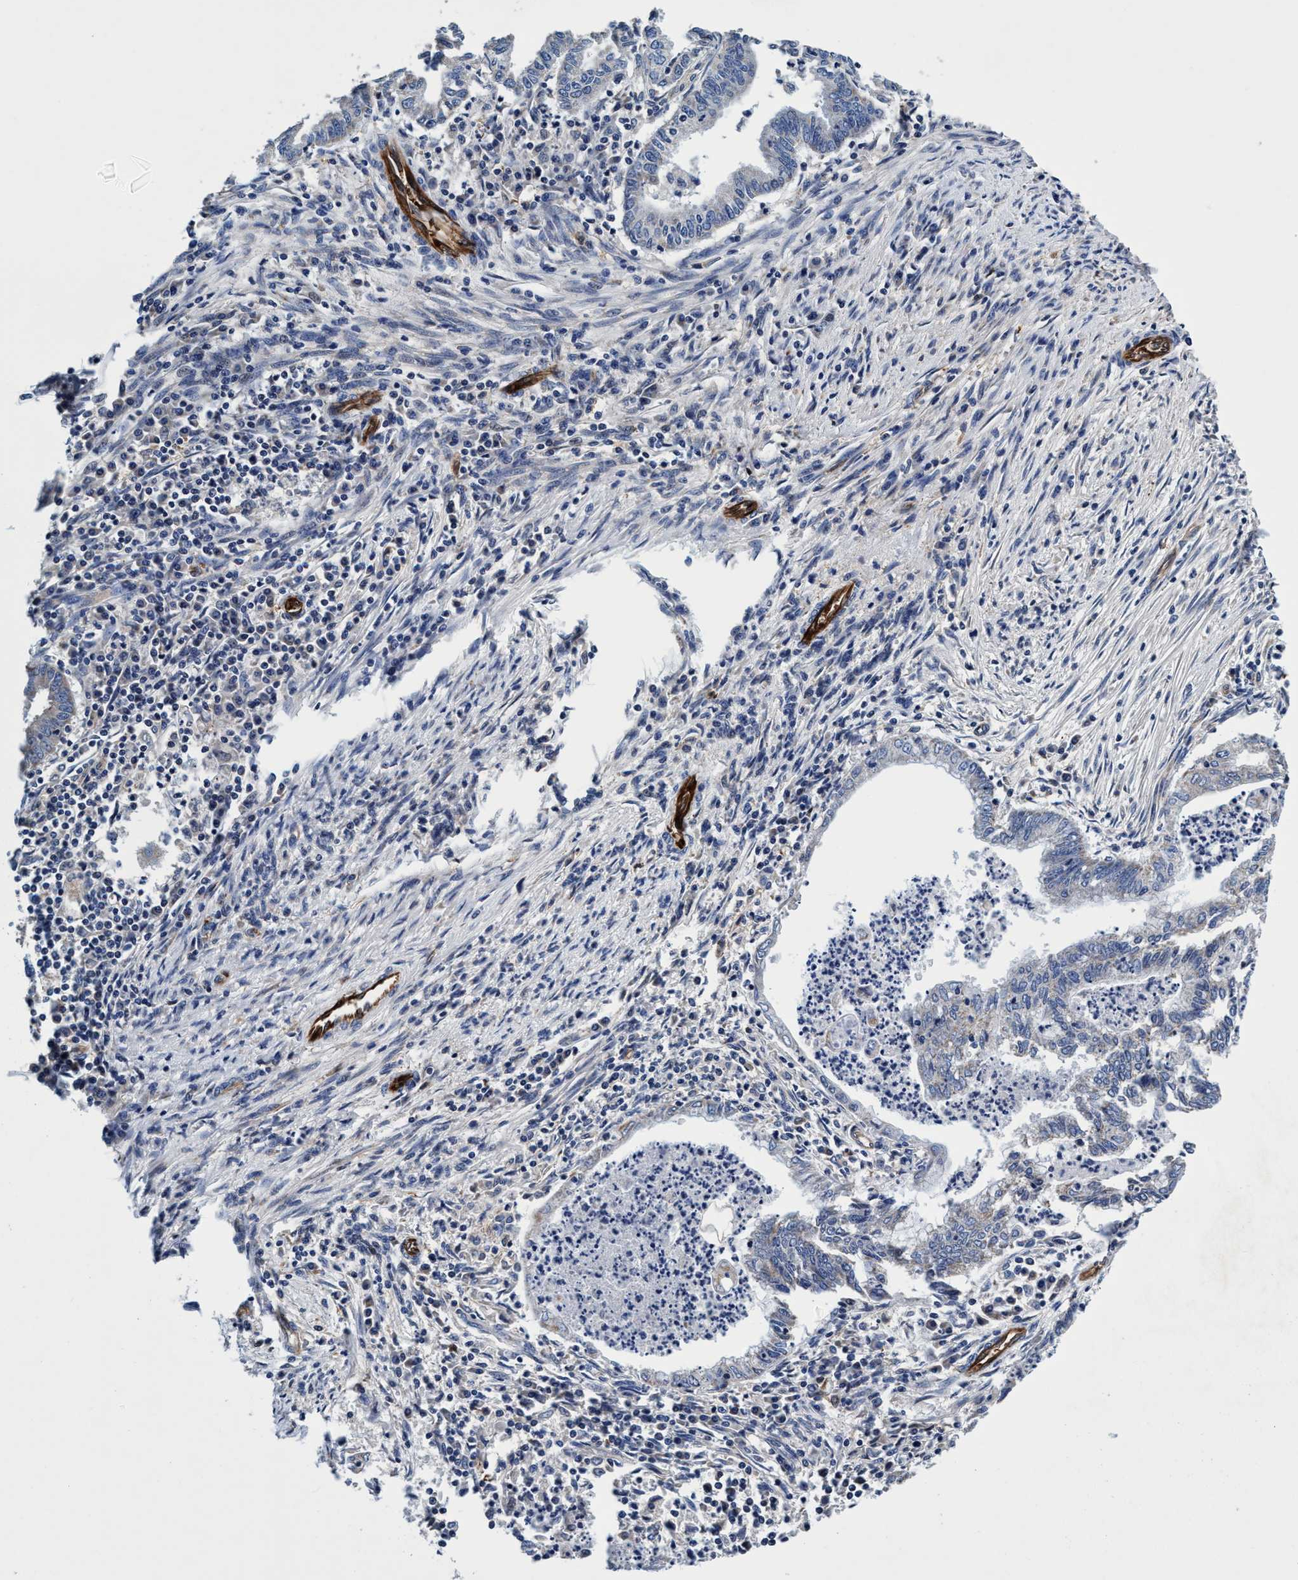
{"staining": {"intensity": "negative", "quantity": "none", "location": "none"}, "tissue": "endometrial cancer", "cell_type": "Tumor cells", "image_type": "cancer", "snomed": [{"axis": "morphology", "description": "Polyp, NOS"}, {"axis": "morphology", "description": "Adenocarcinoma, NOS"}, {"axis": "morphology", "description": "Adenoma, NOS"}, {"axis": "topography", "description": "Endometrium"}], "caption": "A micrograph of human polyp (endometrial) is negative for staining in tumor cells.", "gene": "UBALD2", "patient": {"sex": "female", "age": 79}}